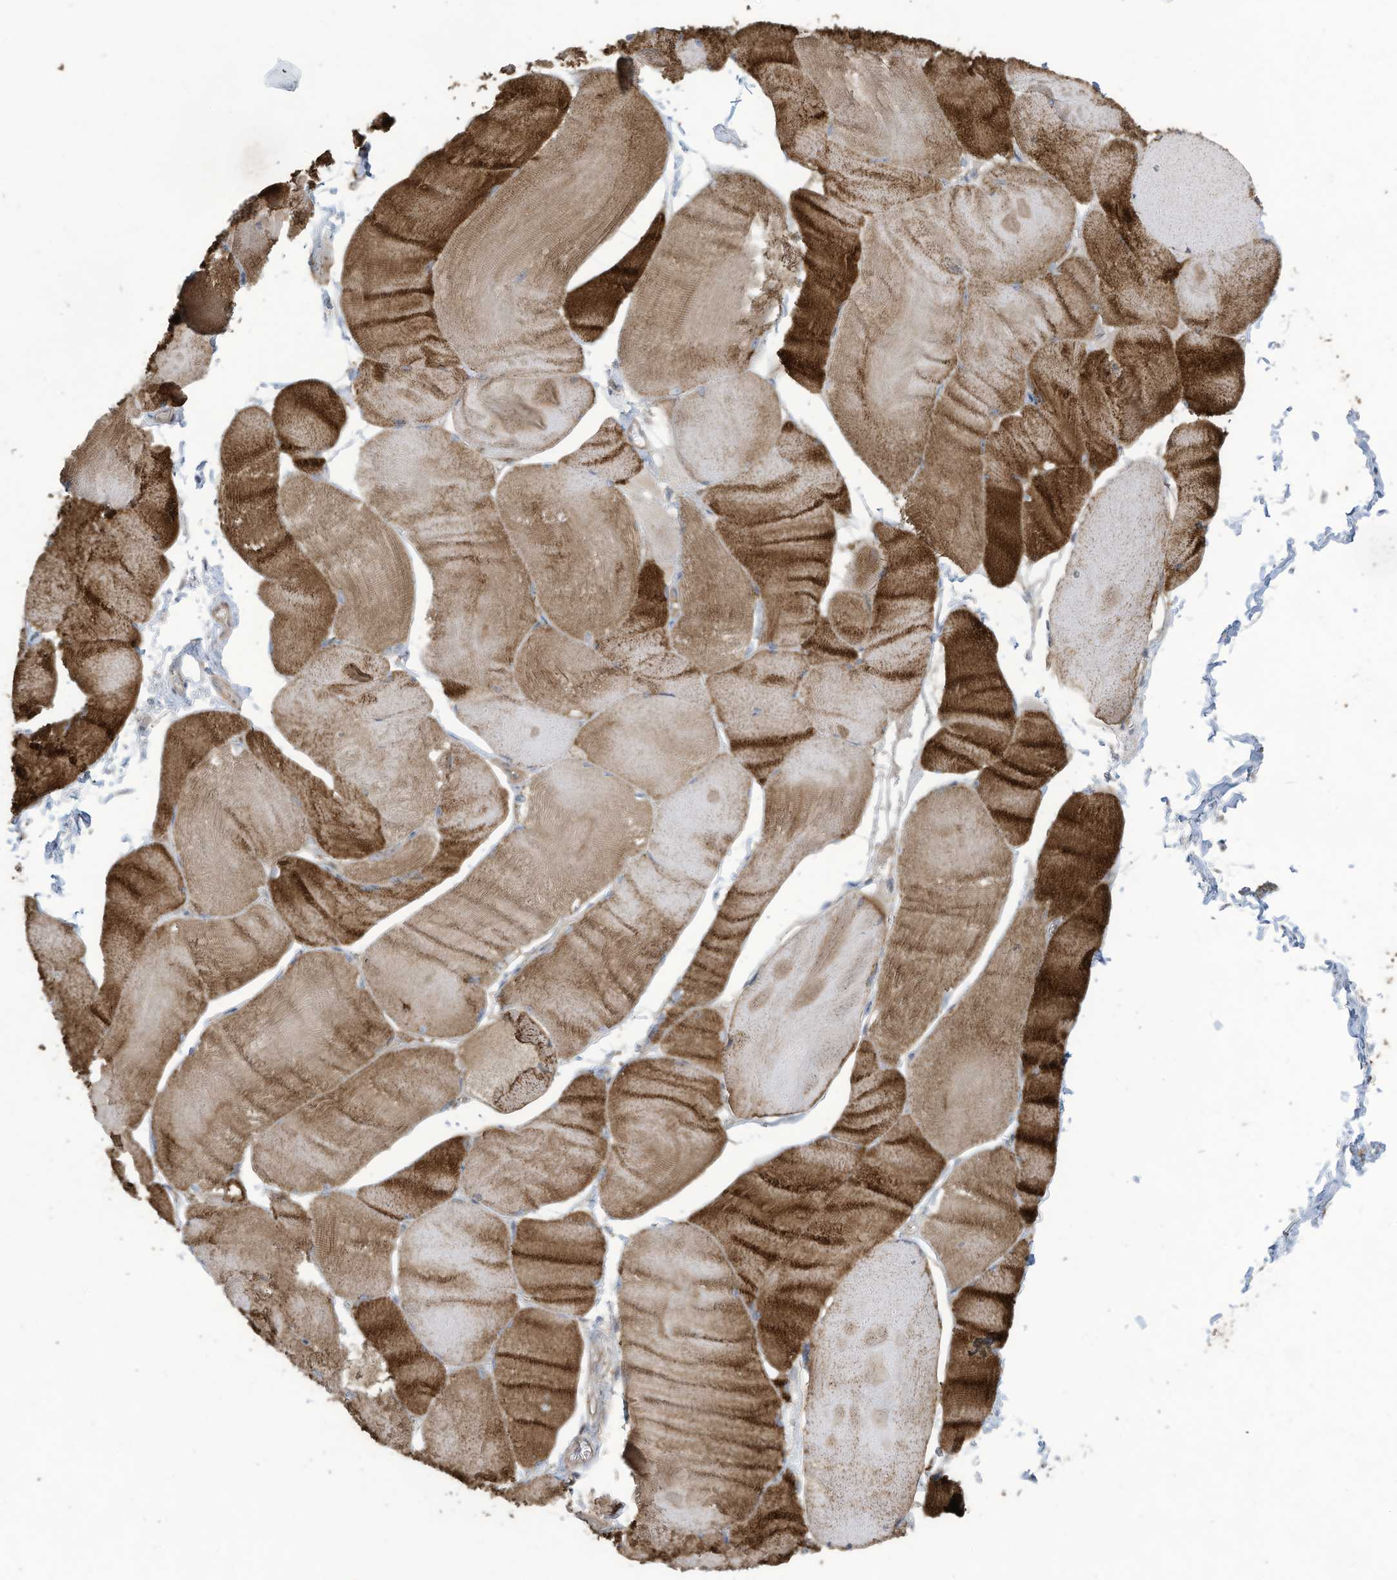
{"staining": {"intensity": "strong", "quantity": ">75%", "location": "cytoplasmic/membranous"}, "tissue": "skeletal muscle", "cell_type": "Myocytes", "image_type": "normal", "snomed": [{"axis": "morphology", "description": "Normal tissue, NOS"}, {"axis": "morphology", "description": "Basal cell carcinoma"}, {"axis": "topography", "description": "Skeletal muscle"}], "caption": "DAB (3,3'-diaminobenzidine) immunohistochemical staining of benign human skeletal muscle displays strong cytoplasmic/membranous protein positivity in approximately >75% of myocytes. (IHC, brightfield microscopy, high magnification).", "gene": "ADI1", "patient": {"sex": "female", "age": 64}}